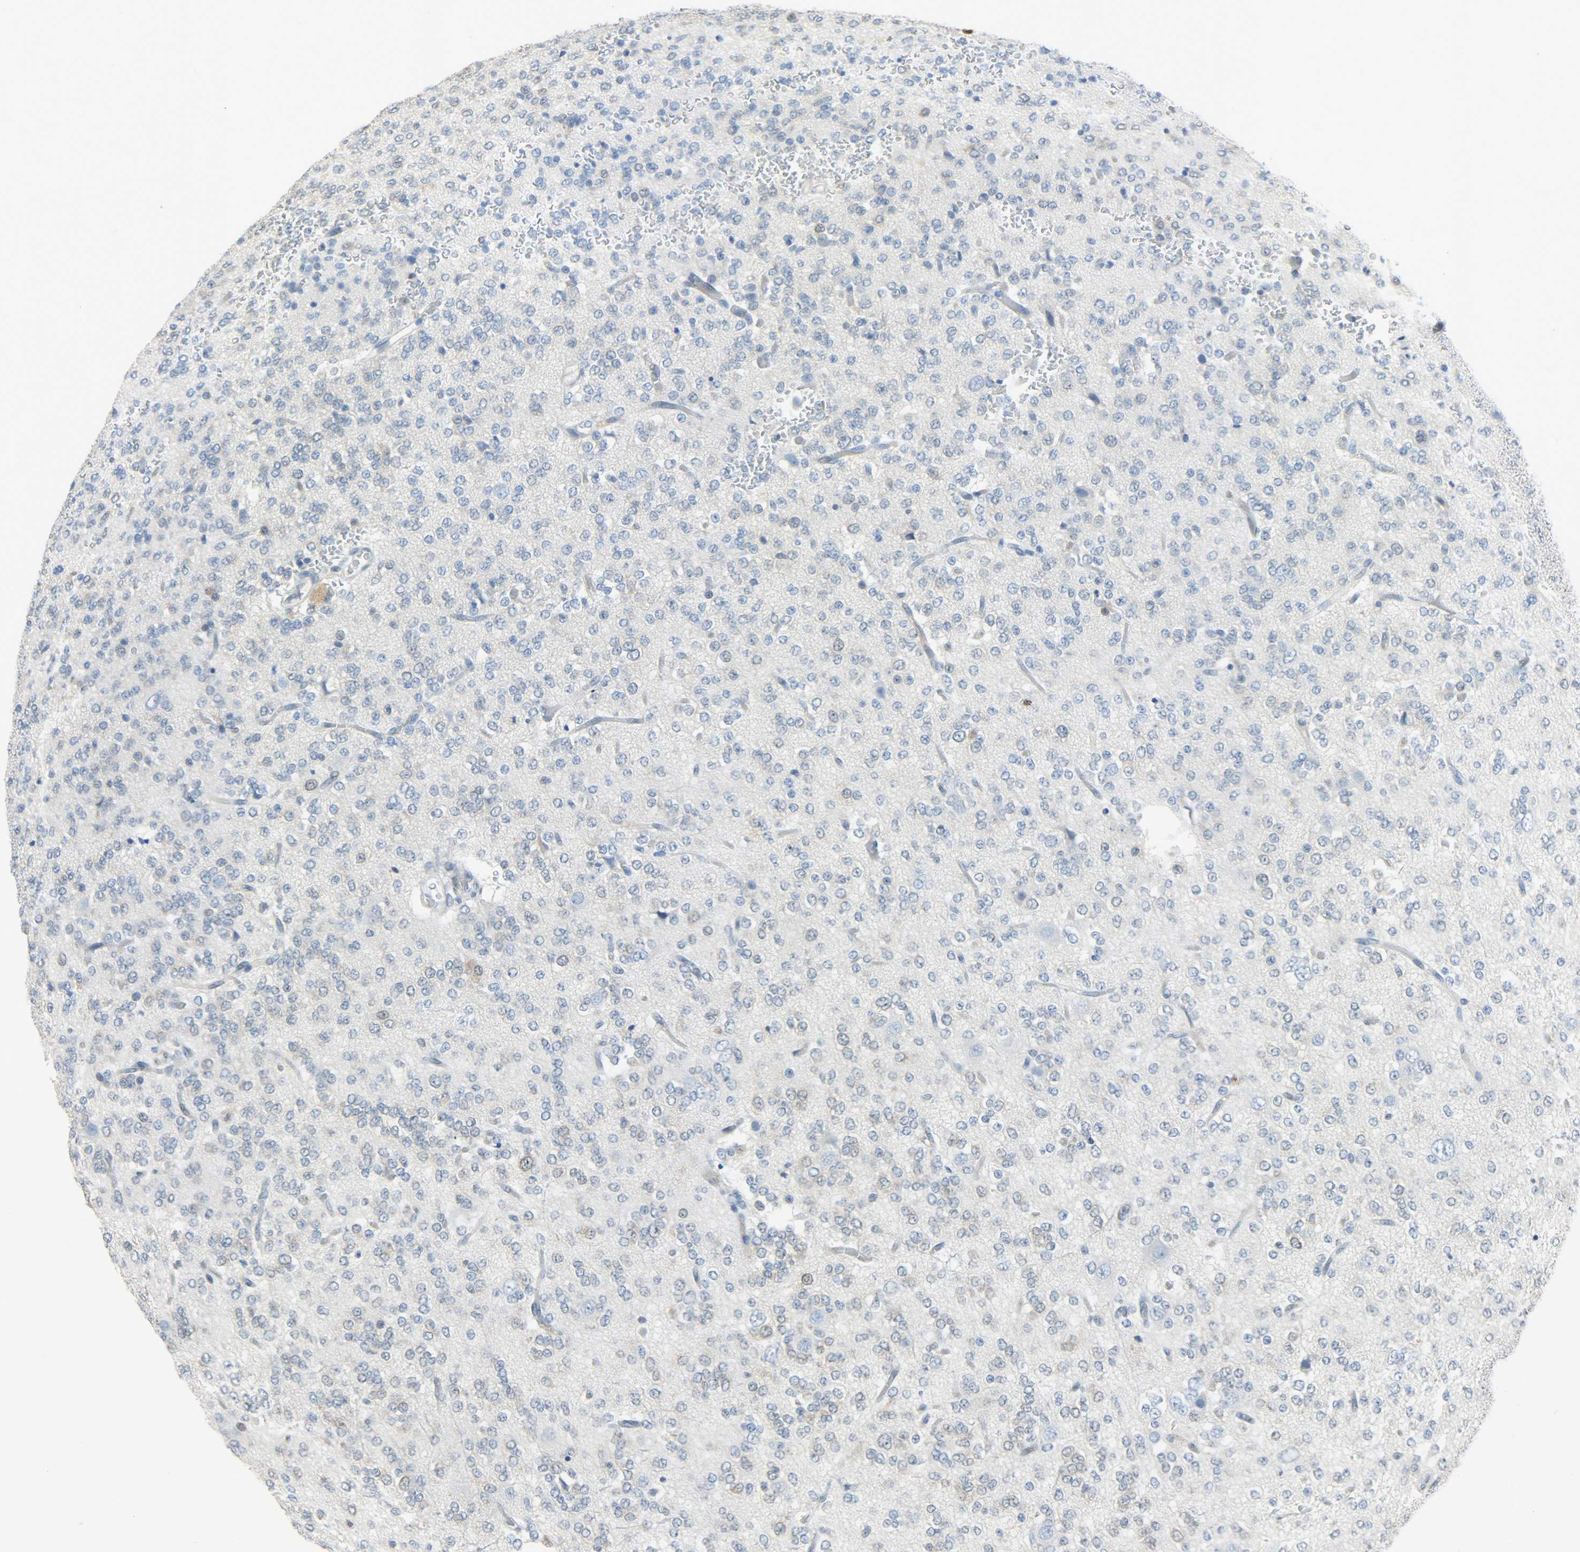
{"staining": {"intensity": "negative", "quantity": "none", "location": "none"}, "tissue": "glioma", "cell_type": "Tumor cells", "image_type": "cancer", "snomed": [{"axis": "morphology", "description": "Glioma, malignant, Low grade"}, {"axis": "topography", "description": "Brain"}], "caption": "Immunohistochemical staining of glioma exhibits no significant staining in tumor cells.", "gene": "EIF4EBP1", "patient": {"sex": "male", "age": 38}}